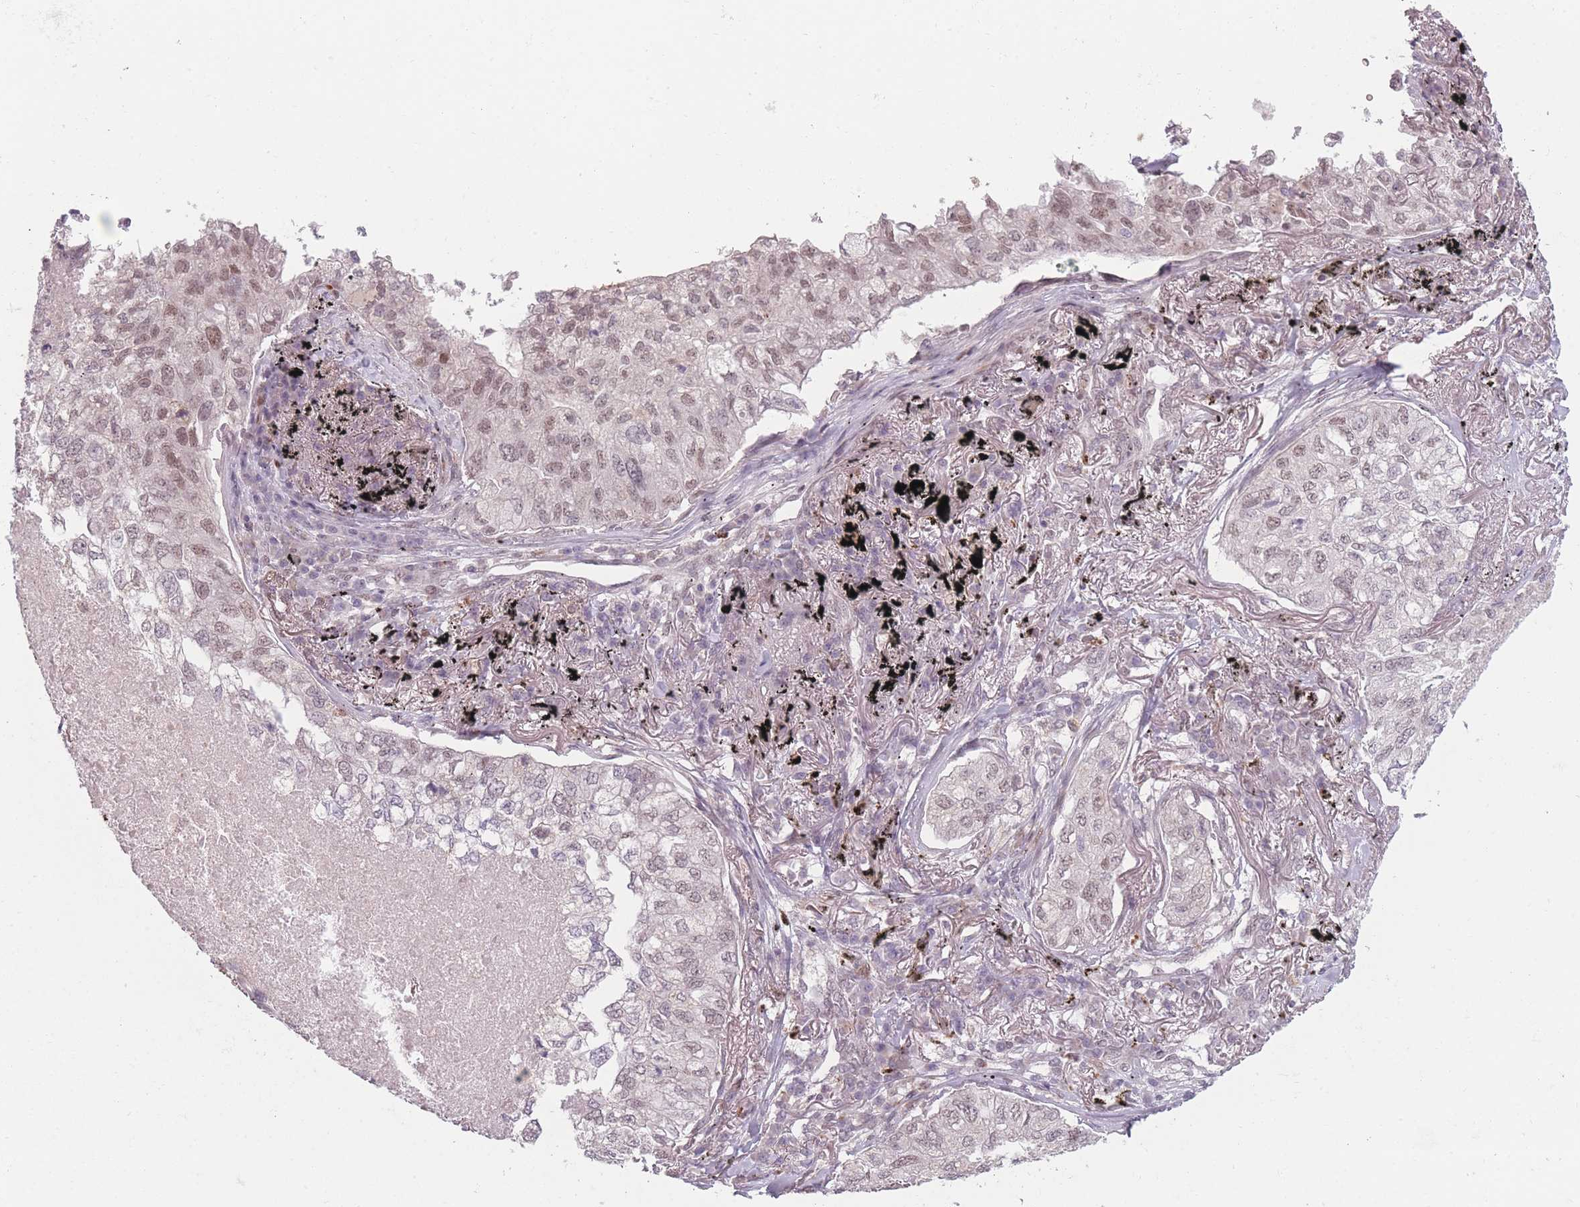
{"staining": {"intensity": "weak", "quantity": "25%-75%", "location": "nuclear"}, "tissue": "lung cancer", "cell_type": "Tumor cells", "image_type": "cancer", "snomed": [{"axis": "morphology", "description": "Adenocarcinoma, NOS"}, {"axis": "topography", "description": "Lung"}], "caption": "Approximately 25%-75% of tumor cells in lung cancer (adenocarcinoma) demonstrate weak nuclear protein positivity as visualized by brown immunohistochemical staining.", "gene": "OR10C1", "patient": {"sex": "male", "age": 65}}